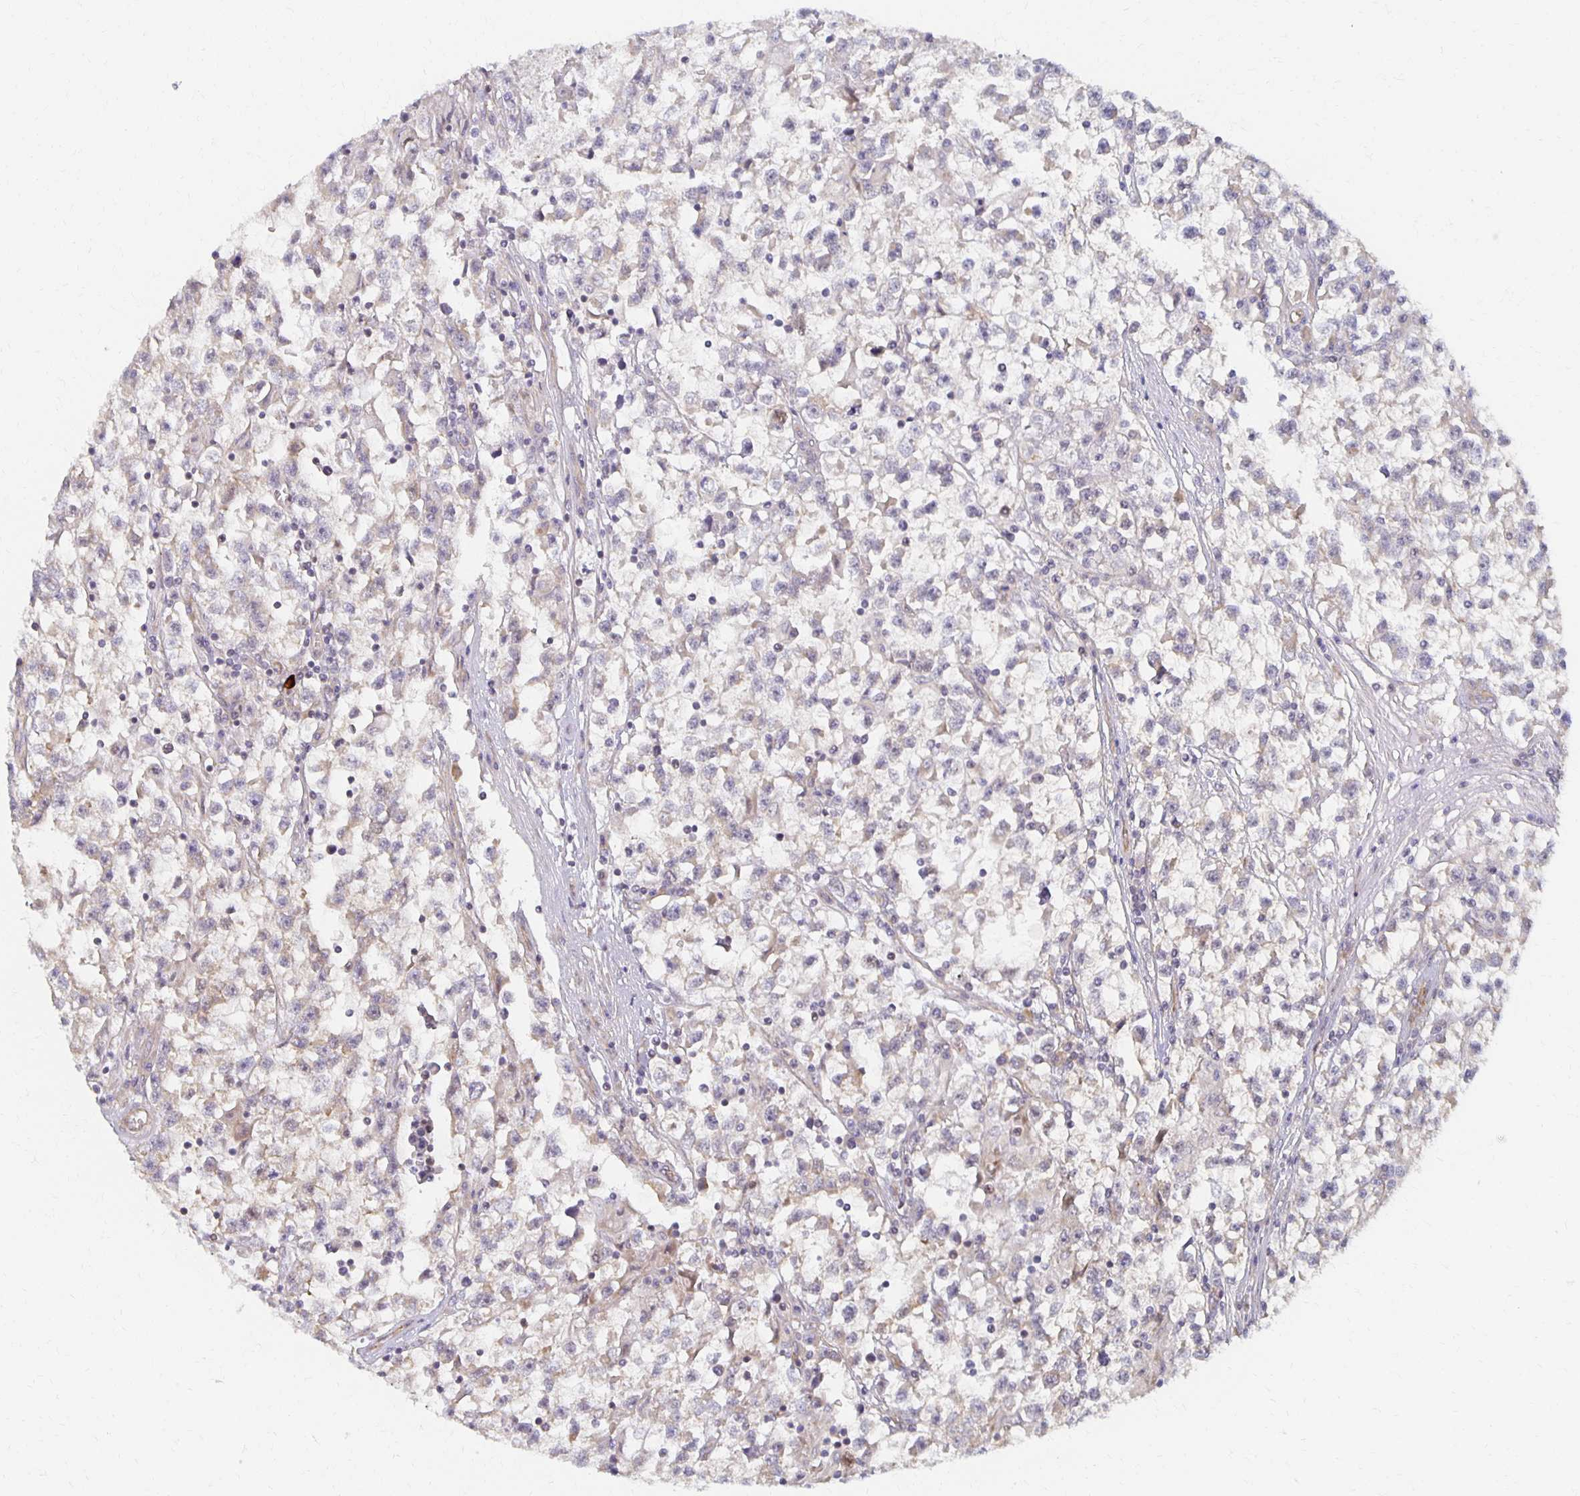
{"staining": {"intensity": "weak", "quantity": "<25%", "location": "cytoplasmic/membranous"}, "tissue": "testis cancer", "cell_type": "Tumor cells", "image_type": "cancer", "snomed": [{"axis": "morphology", "description": "Seminoma, NOS"}, {"axis": "topography", "description": "Testis"}], "caption": "High magnification brightfield microscopy of testis cancer (seminoma) stained with DAB (brown) and counterstained with hematoxylin (blue): tumor cells show no significant expression. (DAB (3,3'-diaminobenzidine) immunohistochemistry visualized using brightfield microscopy, high magnification).", "gene": "SORL1", "patient": {"sex": "male", "age": 31}}